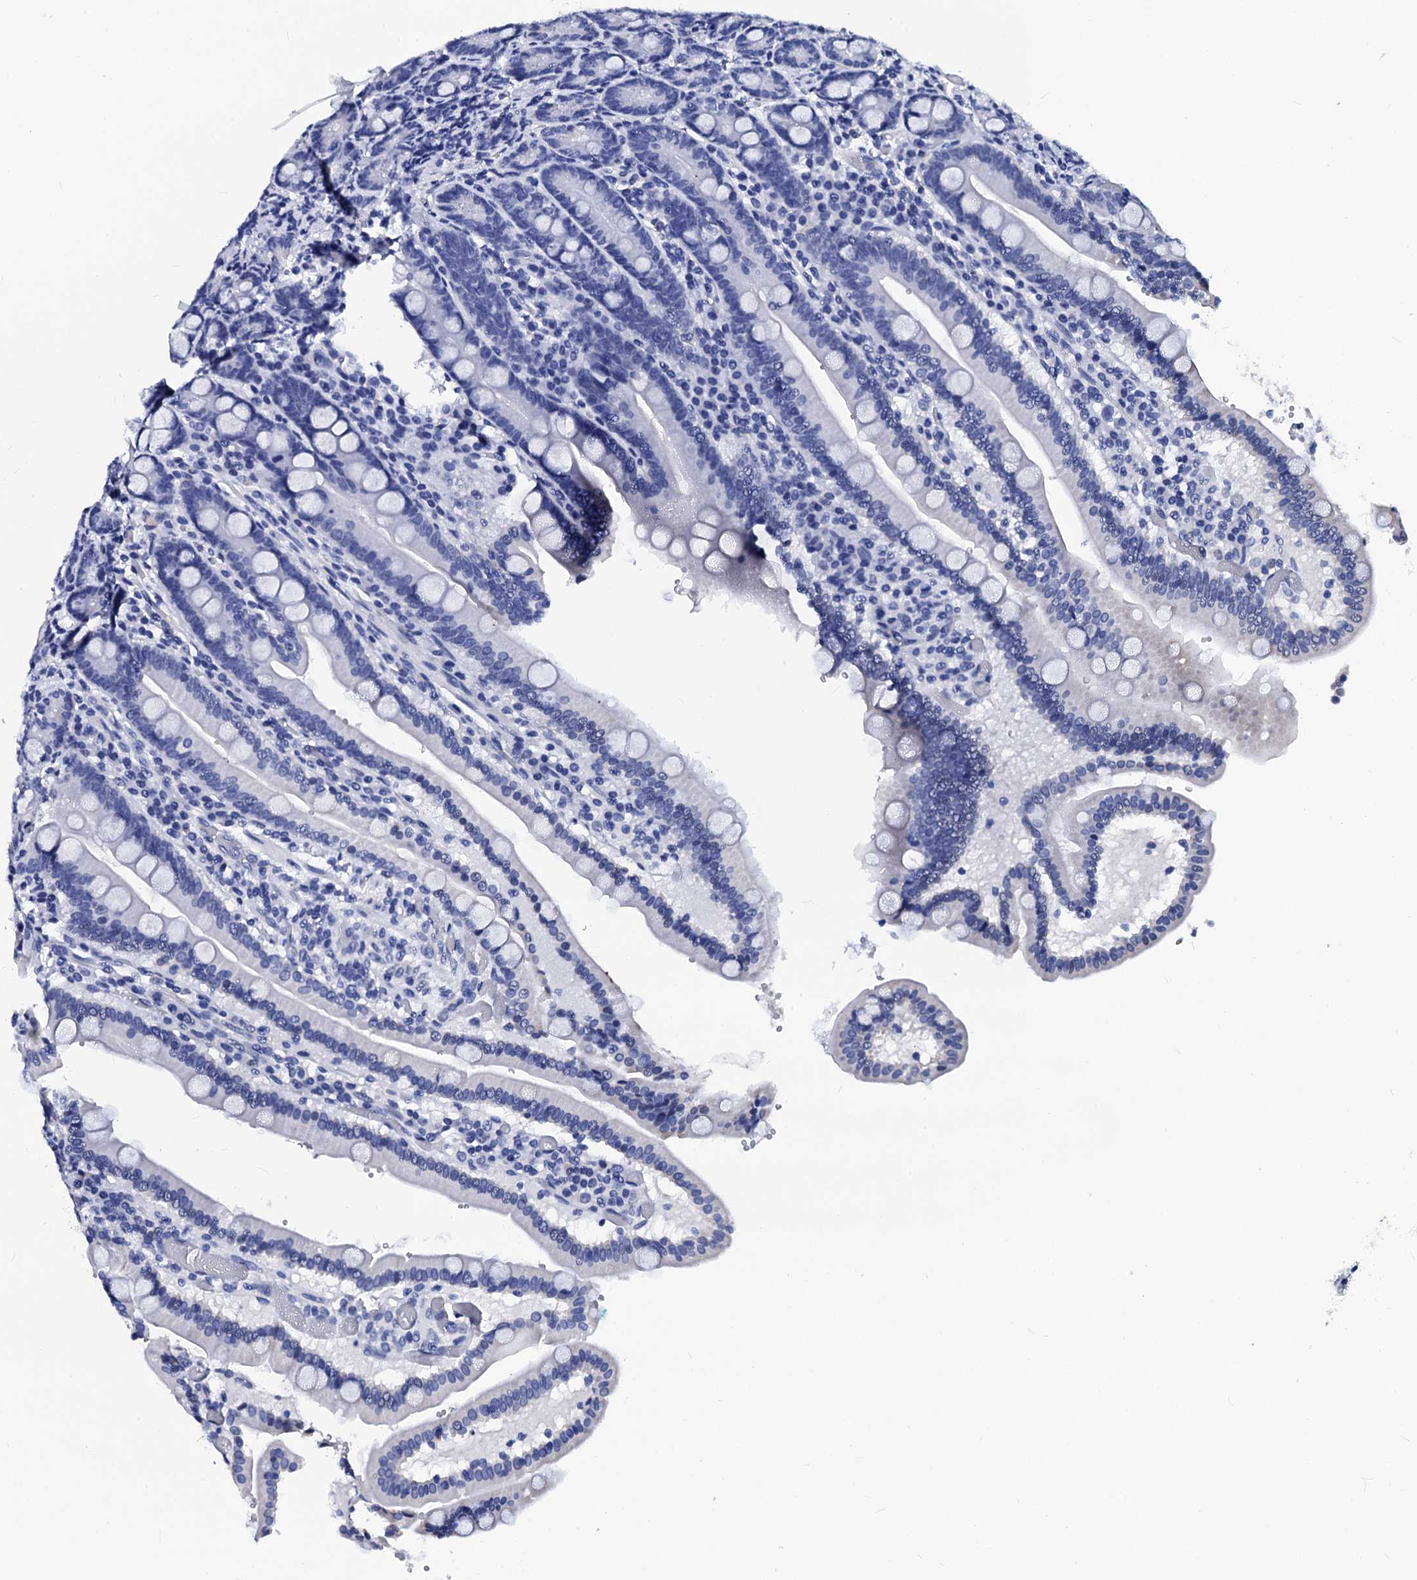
{"staining": {"intensity": "negative", "quantity": "none", "location": "none"}, "tissue": "duodenum", "cell_type": "Glandular cells", "image_type": "normal", "snomed": [{"axis": "morphology", "description": "Normal tissue, NOS"}, {"axis": "topography", "description": "Duodenum"}], "caption": "Immunohistochemistry photomicrograph of benign duodenum: human duodenum stained with DAB exhibits no significant protein expression in glandular cells. Nuclei are stained in blue.", "gene": "LRRC30", "patient": {"sex": "female", "age": 62}}